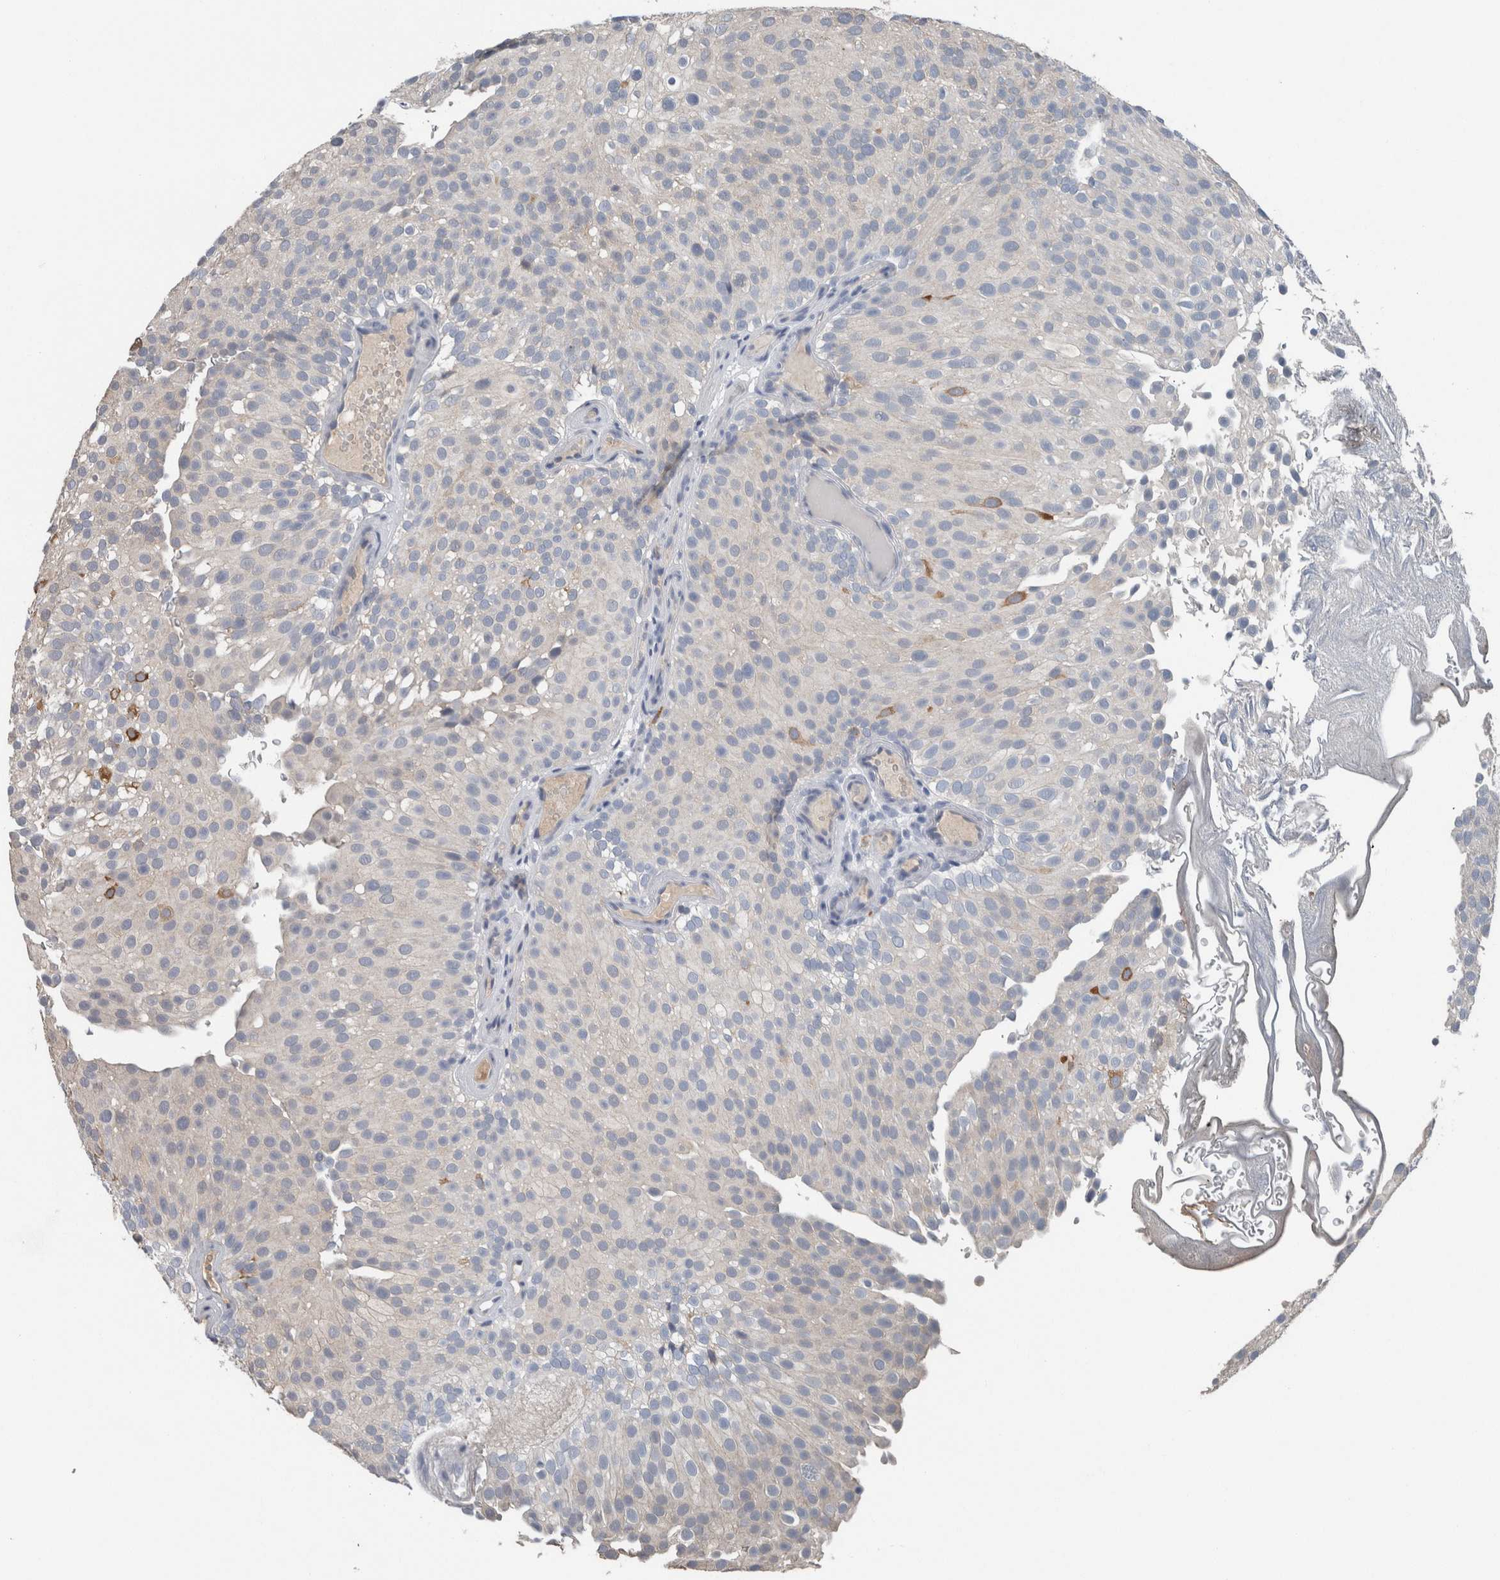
{"staining": {"intensity": "negative", "quantity": "none", "location": "none"}, "tissue": "urothelial cancer", "cell_type": "Tumor cells", "image_type": "cancer", "snomed": [{"axis": "morphology", "description": "Urothelial carcinoma, Low grade"}, {"axis": "topography", "description": "Urinary bladder"}], "caption": "Micrograph shows no protein positivity in tumor cells of urothelial cancer tissue.", "gene": "CRNN", "patient": {"sex": "male", "age": 78}}